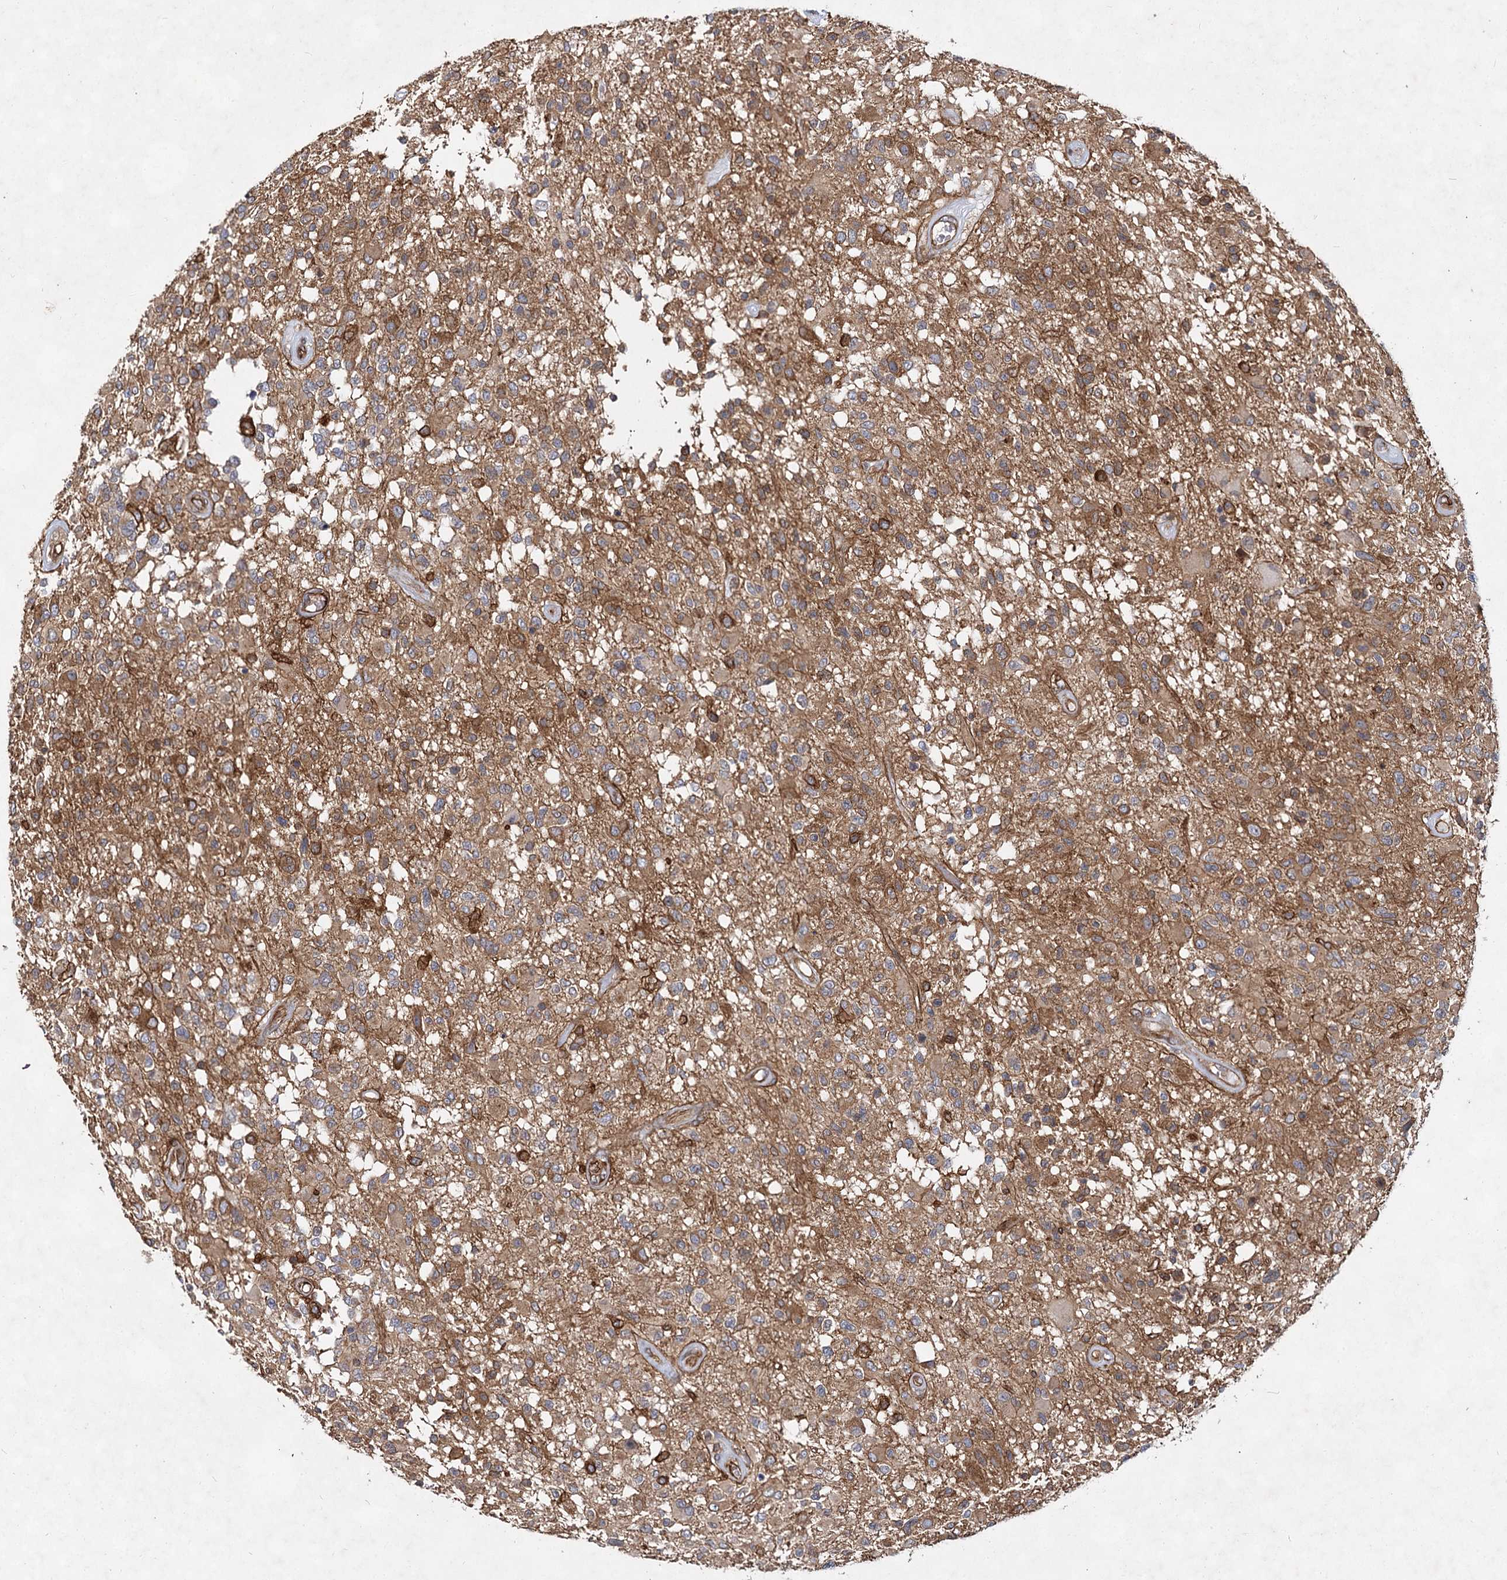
{"staining": {"intensity": "moderate", "quantity": ">75%", "location": "cytoplasmic/membranous"}, "tissue": "glioma", "cell_type": "Tumor cells", "image_type": "cancer", "snomed": [{"axis": "morphology", "description": "Glioma, malignant, High grade"}, {"axis": "morphology", "description": "Glioblastoma, NOS"}, {"axis": "topography", "description": "Brain"}], "caption": "Immunohistochemical staining of glioma shows medium levels of moderate cytoplasmic/membranous protein positivity in about >75% of tumor cells. Immunohistochemistry stains the protein of interest in brown and the nuclei are stained blue.", "gene": "IQSEC1", "patient": {"sex": "male", "age": 60}}